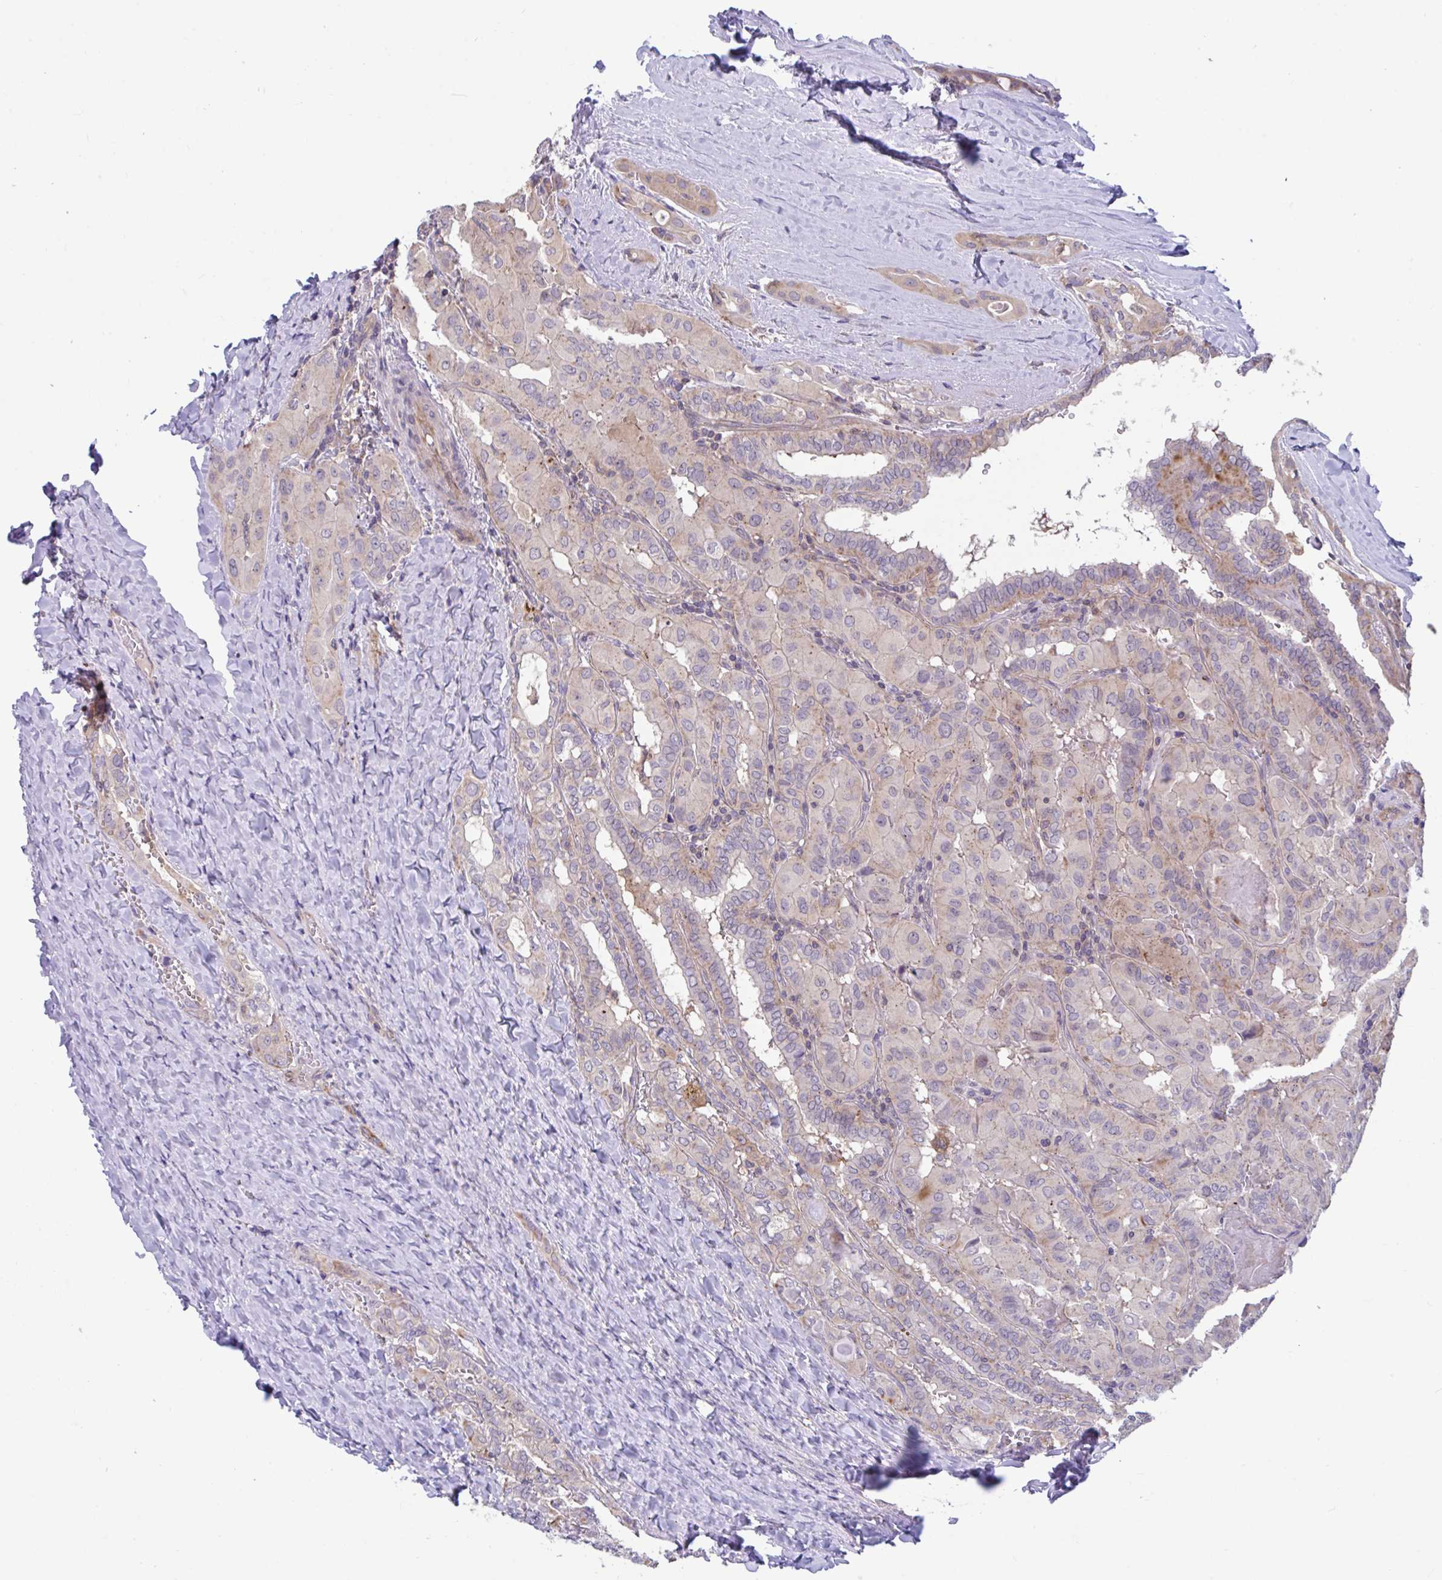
{"staining": {"intensity": "weak", "quantity": "<25%", "location": "cytoplasmic/membranous"}, "tissue": "thyroid cancer", "cell_type": "Tumor cells", "image_type": "cancer", "snomed": [{"axis": "morphology", "description": "Papillary adenocarcinoma, NOS"}, {"axis": "topography", "description": "Thyroid gland"}], "caption": "A high-resolution image shows immunohistochemistry (IHC) staining of thyroid papillary adenocarcinoma, which exhibits no significant expression in tumor cells.", "gene": "IST1", "patient": {"sex": "female", "age": 46}}